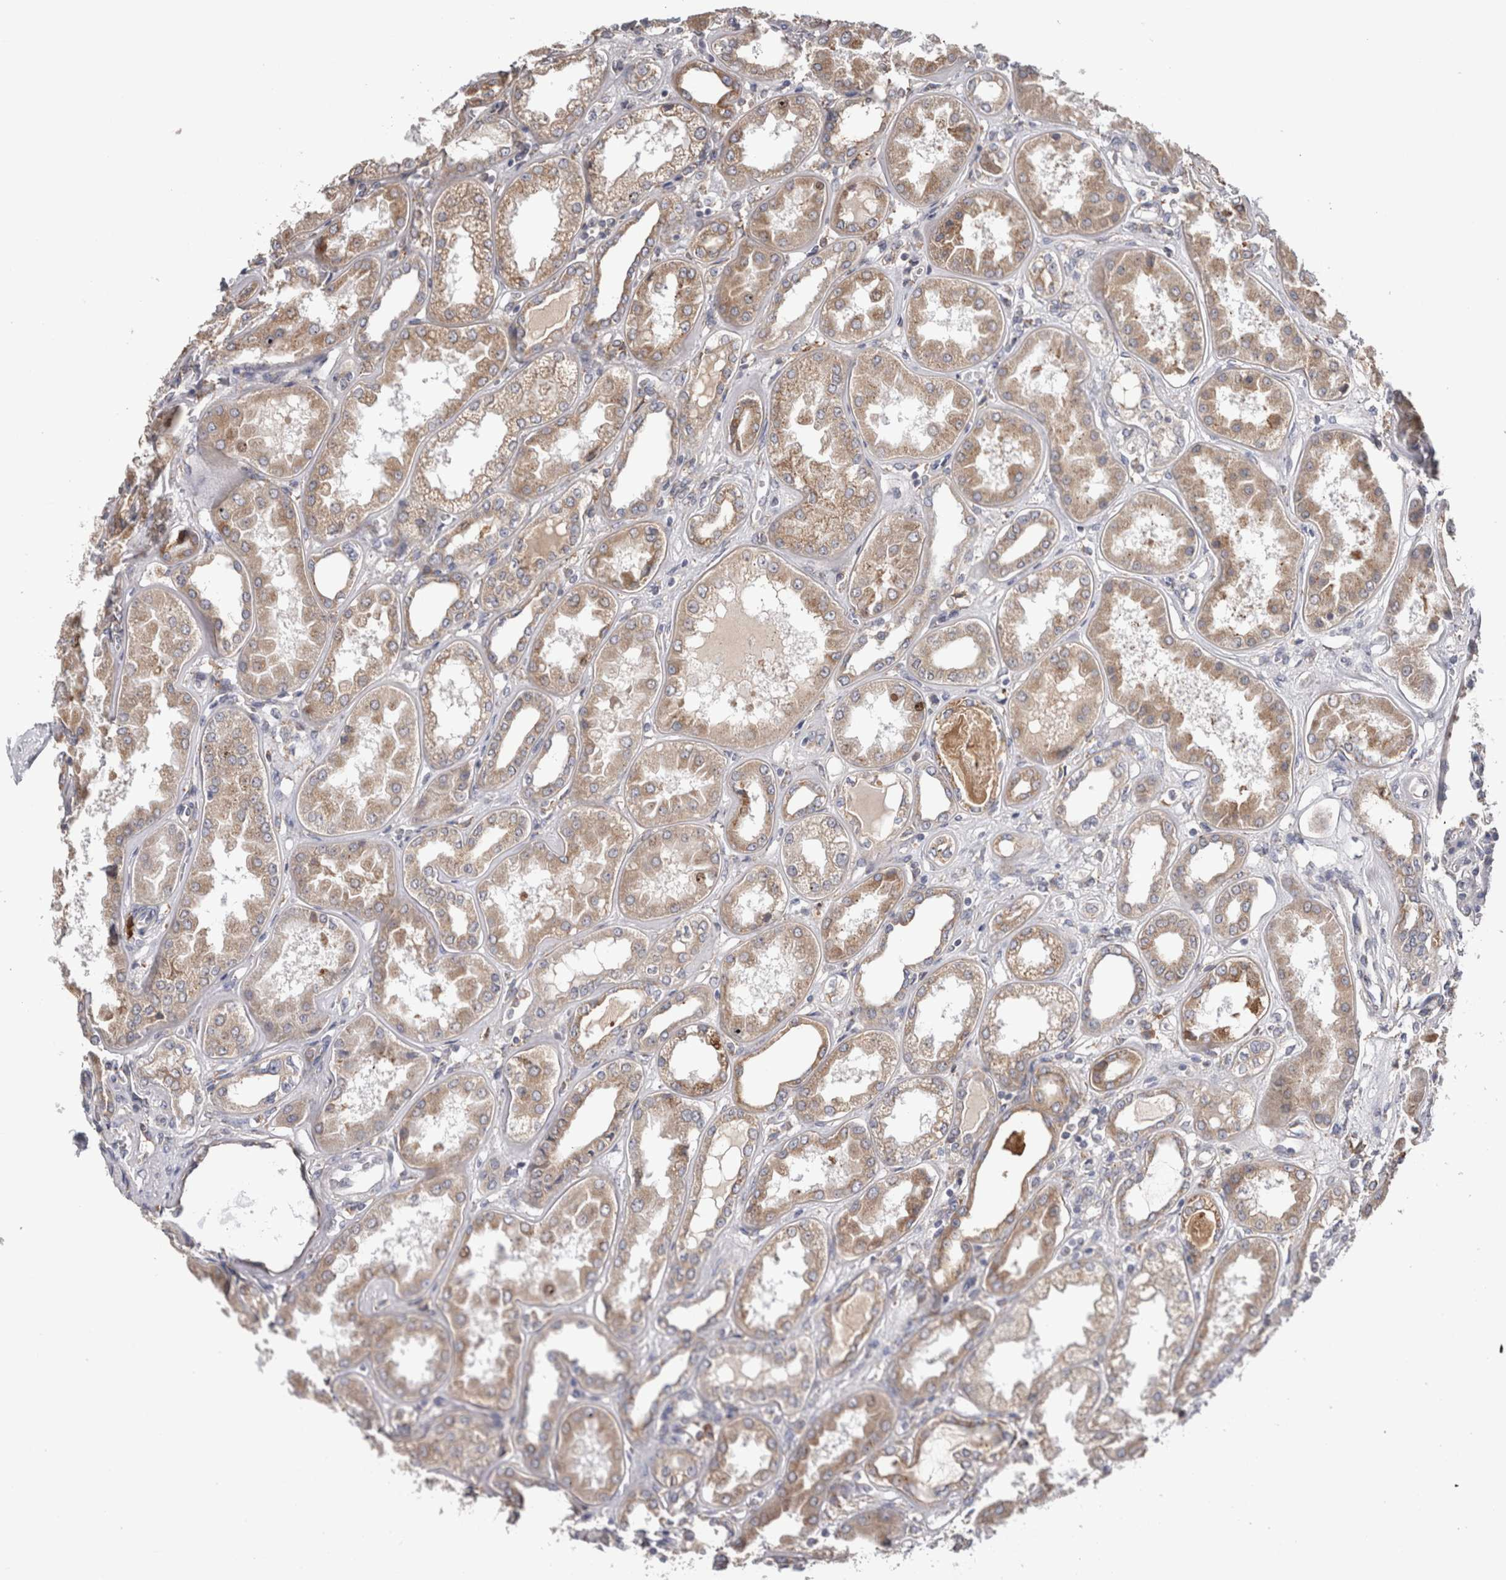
{"staining": {"intensity": "negative", "quantity": "none", "location": "none"}, "tissue": "kidney", "cell_type": "Cells in glomeruli", "image_type": "normal", "snomed": [{"axis": "morphology", "description": "Normal tissue, NOS"}, {"axis": "topography", "description": "Kidney"}], "caption": "This is an immunohistochemistry (IHC) micrograph of benign human kidney. There is no positivity in cells in glomeruli.", "gene": "ZNF341", "patient": {"sex": "female", "age": 56}}